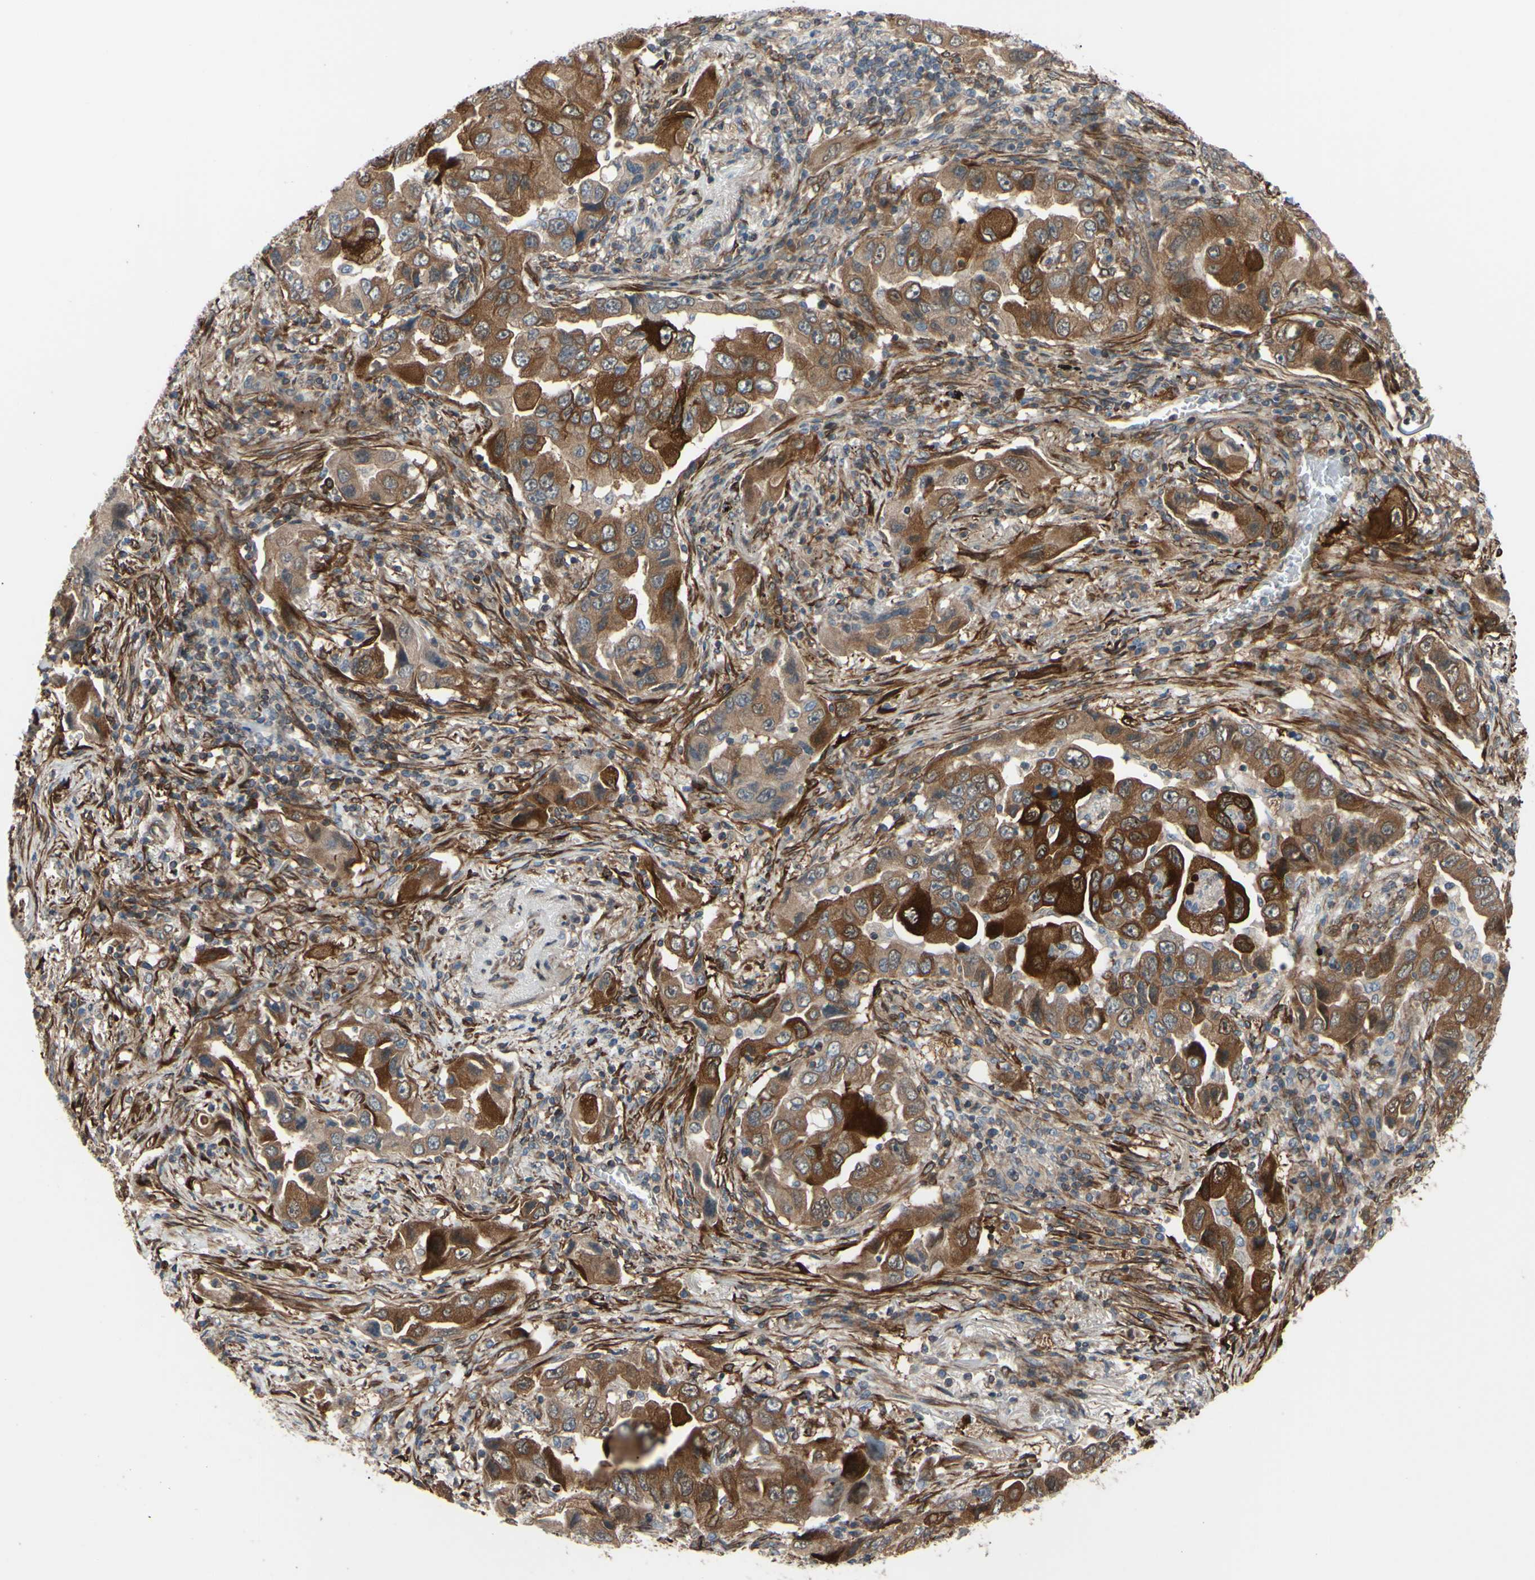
{"staining": {"intensity": "strong", "quantity": ">75%", "location": "cytoplasmic/membranous"}, "tissue": "lung cancer", "cell_type": "Tumor cells", "image_type": "cancer", "snomed": [{"axis": "morphology", "description": "Adenocarcinoma, NOS"}, {"axis": "topography", "description": "Lung"}], "caption": "An immunohistochemistry (IHC) photomicrograph of tumor tissue is shown. Protein staining in brown labels strong cytoplasmic/membranous positivity in lung cancer (adenocarcinoma) within tumor cells. (Brightfield microscopy of DAB IHC at high magnification).", "gene": "PRAF2", "patient": {"sex": "female", "age": 65}}